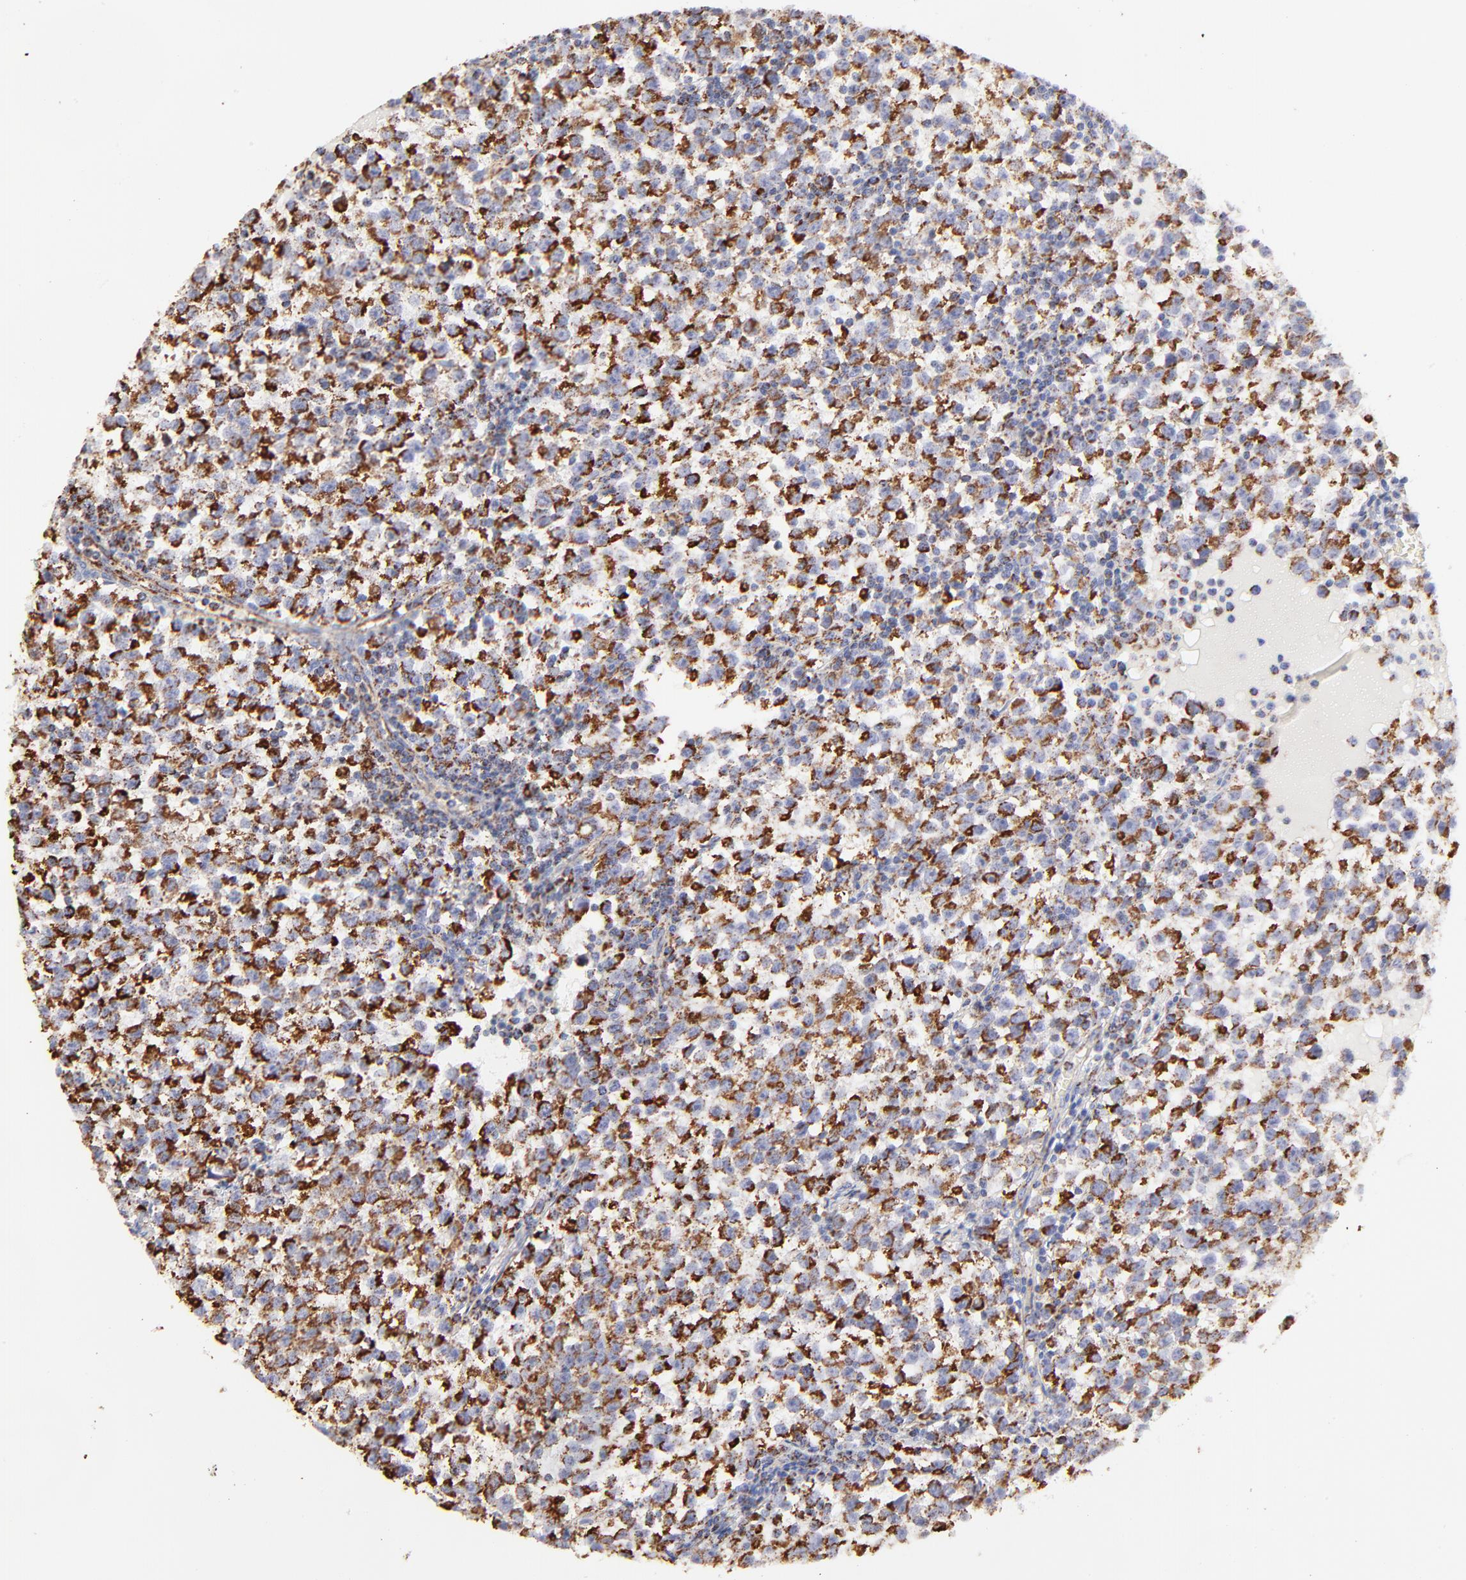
{"staining": {"intensity": "strong", "quantity": ">75%", "location": "cytoplasmic/membranous"}, "tissue": "testis cancer", "cell_type": "Tumor cells", "image_type": "cancer", "snomed": [{"axis": "morphology", "description": "Seminoma, NOS"}, {"axis": "topography", "description": "Testis"}], "caption": "Immunohistochemical staining of testis cancer (seminoma) displays high levels of strong cytoplasmic/membranous expression in approximately >75% of tumor cells.", "gene": "COX4I1", "patient": {"sex": "male", "age": 35}}